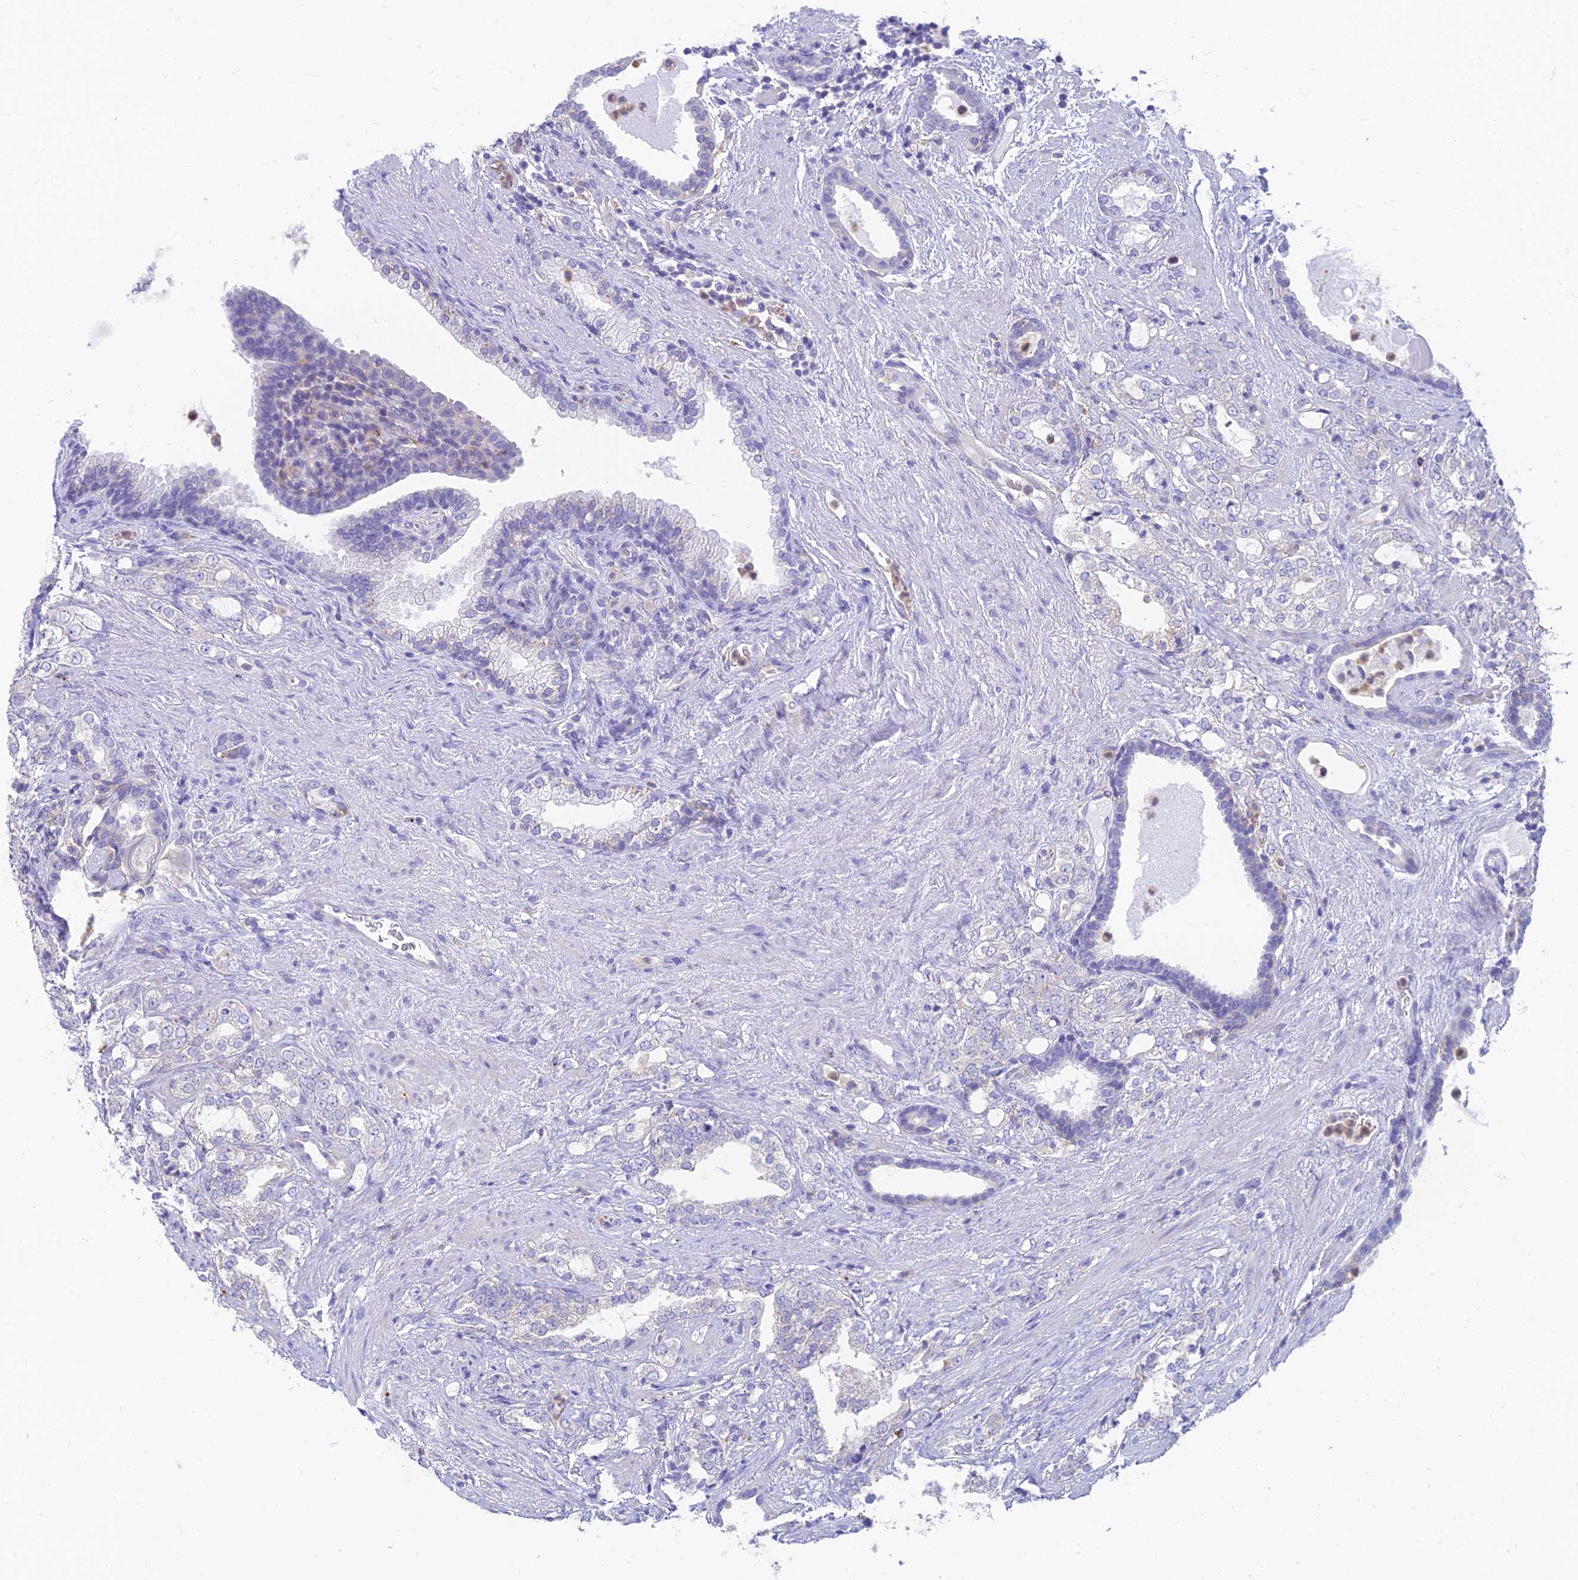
{"staining": {"intensity": "negative", "quantity": "none", "location": "none"}, "tissue": "prostate cancer", "cell_type": "Tumor cells", "image_type": "cancer", "snomed": [{"axis": "morphology", "description": "Adenocarcinoma, High grade"}, {"axis": "topography", "description": "Prostate"}], "caption": "Protein analysis of high-grade adenocarcinoma (prostate) reveals no significant staining in tumor cells. (DAB (3,3'-diaminobenzidine) immunohistochemistry (IHC) visualized using brightfield microscopy, high magnification).", "gene": "STRN4", "patient": {"sex": "male", "age": 64}}